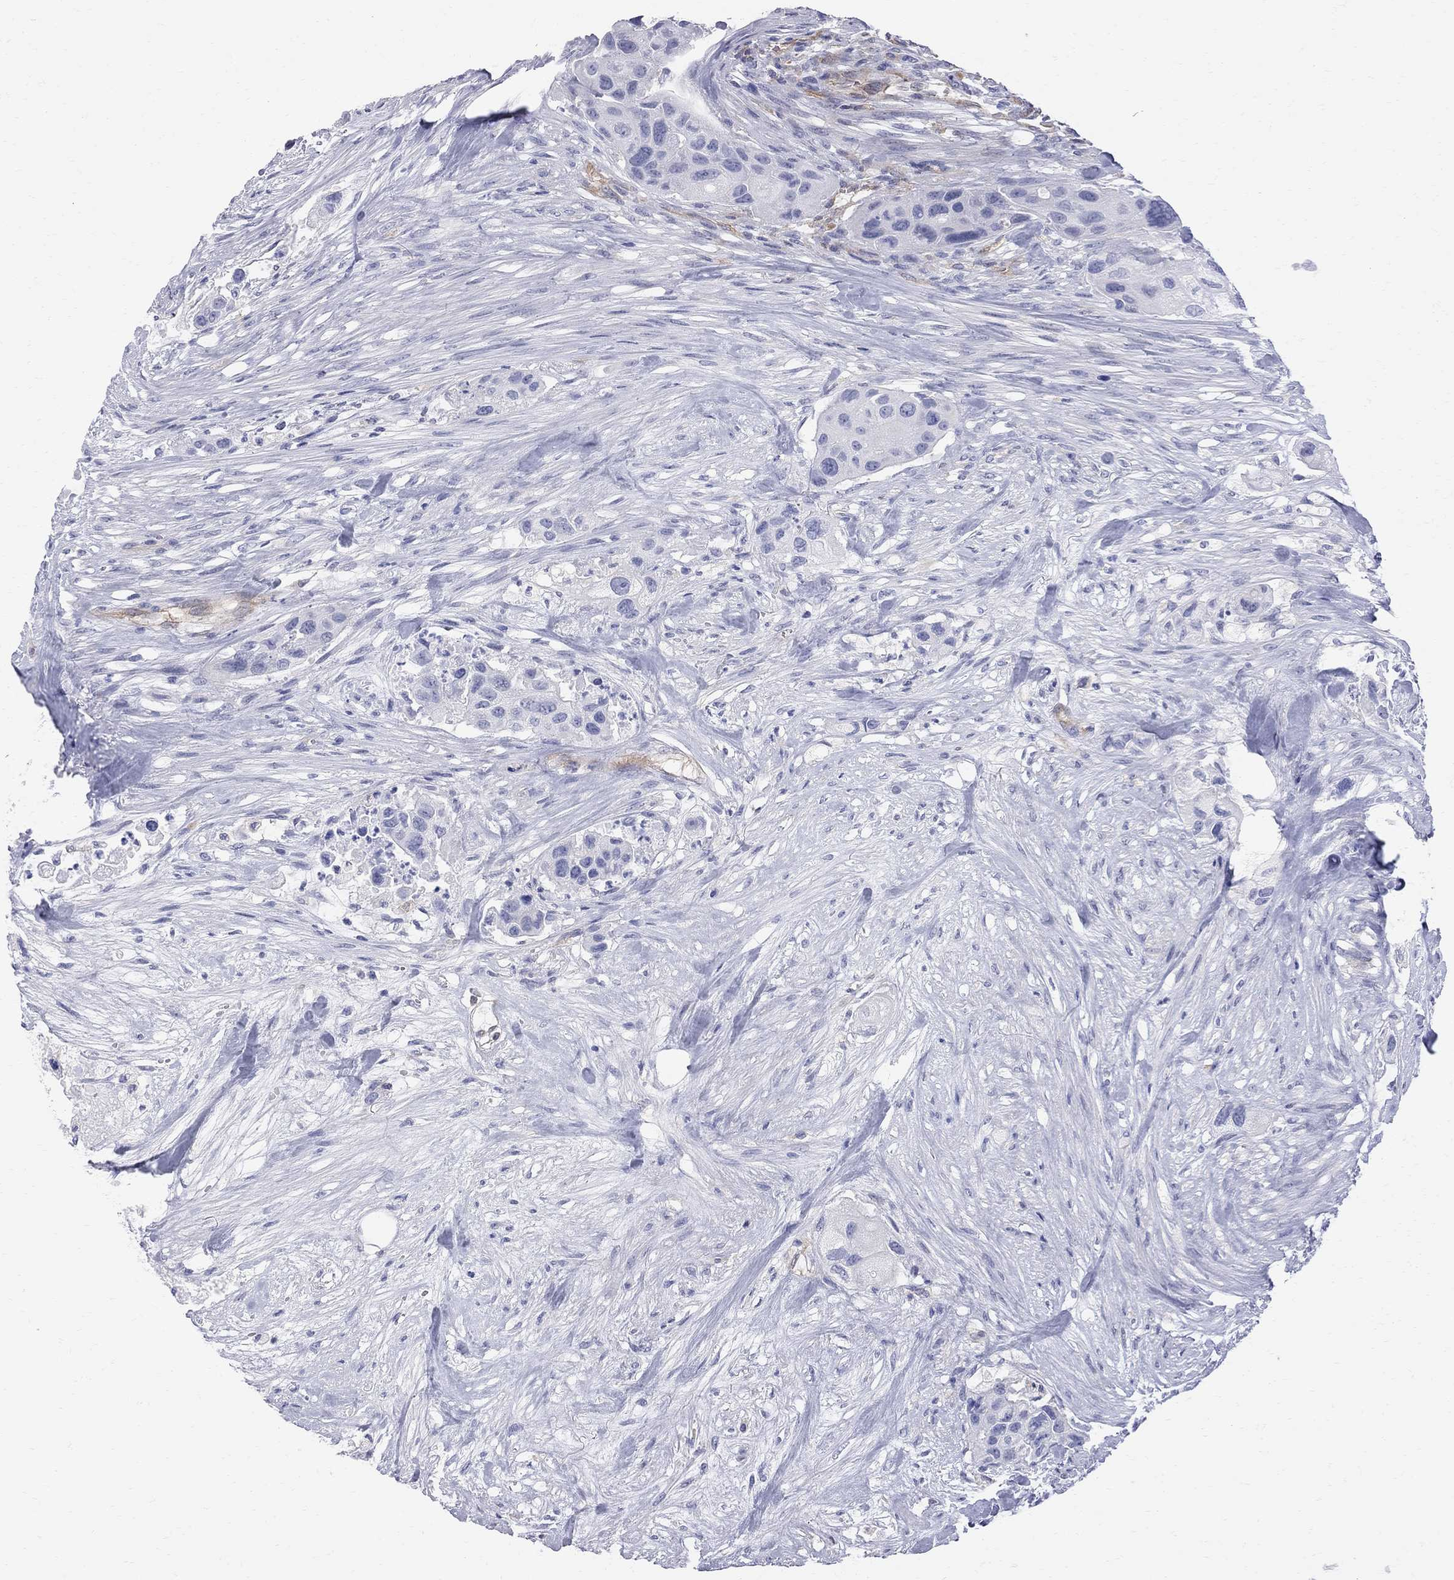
{"staining": {"intensity": "negative", "quantity": "none", "location": "none"}, "tissue": "urothelial cancer", "cell_type": "Tumor cells", "image_type": "cancer", "snomed": [{"axis": "morphology", "description": "Urothelial carcinoma, High grade"}, {"axis": "topography", "description": "Urinary bladder"}], "caption": "The IHC photomicrograph has no significant expression in tumor cells of high-grade urothelial carcinoma tissue.", "gene": "ABI3", "patient": {"sex": "female", "age": 73}}